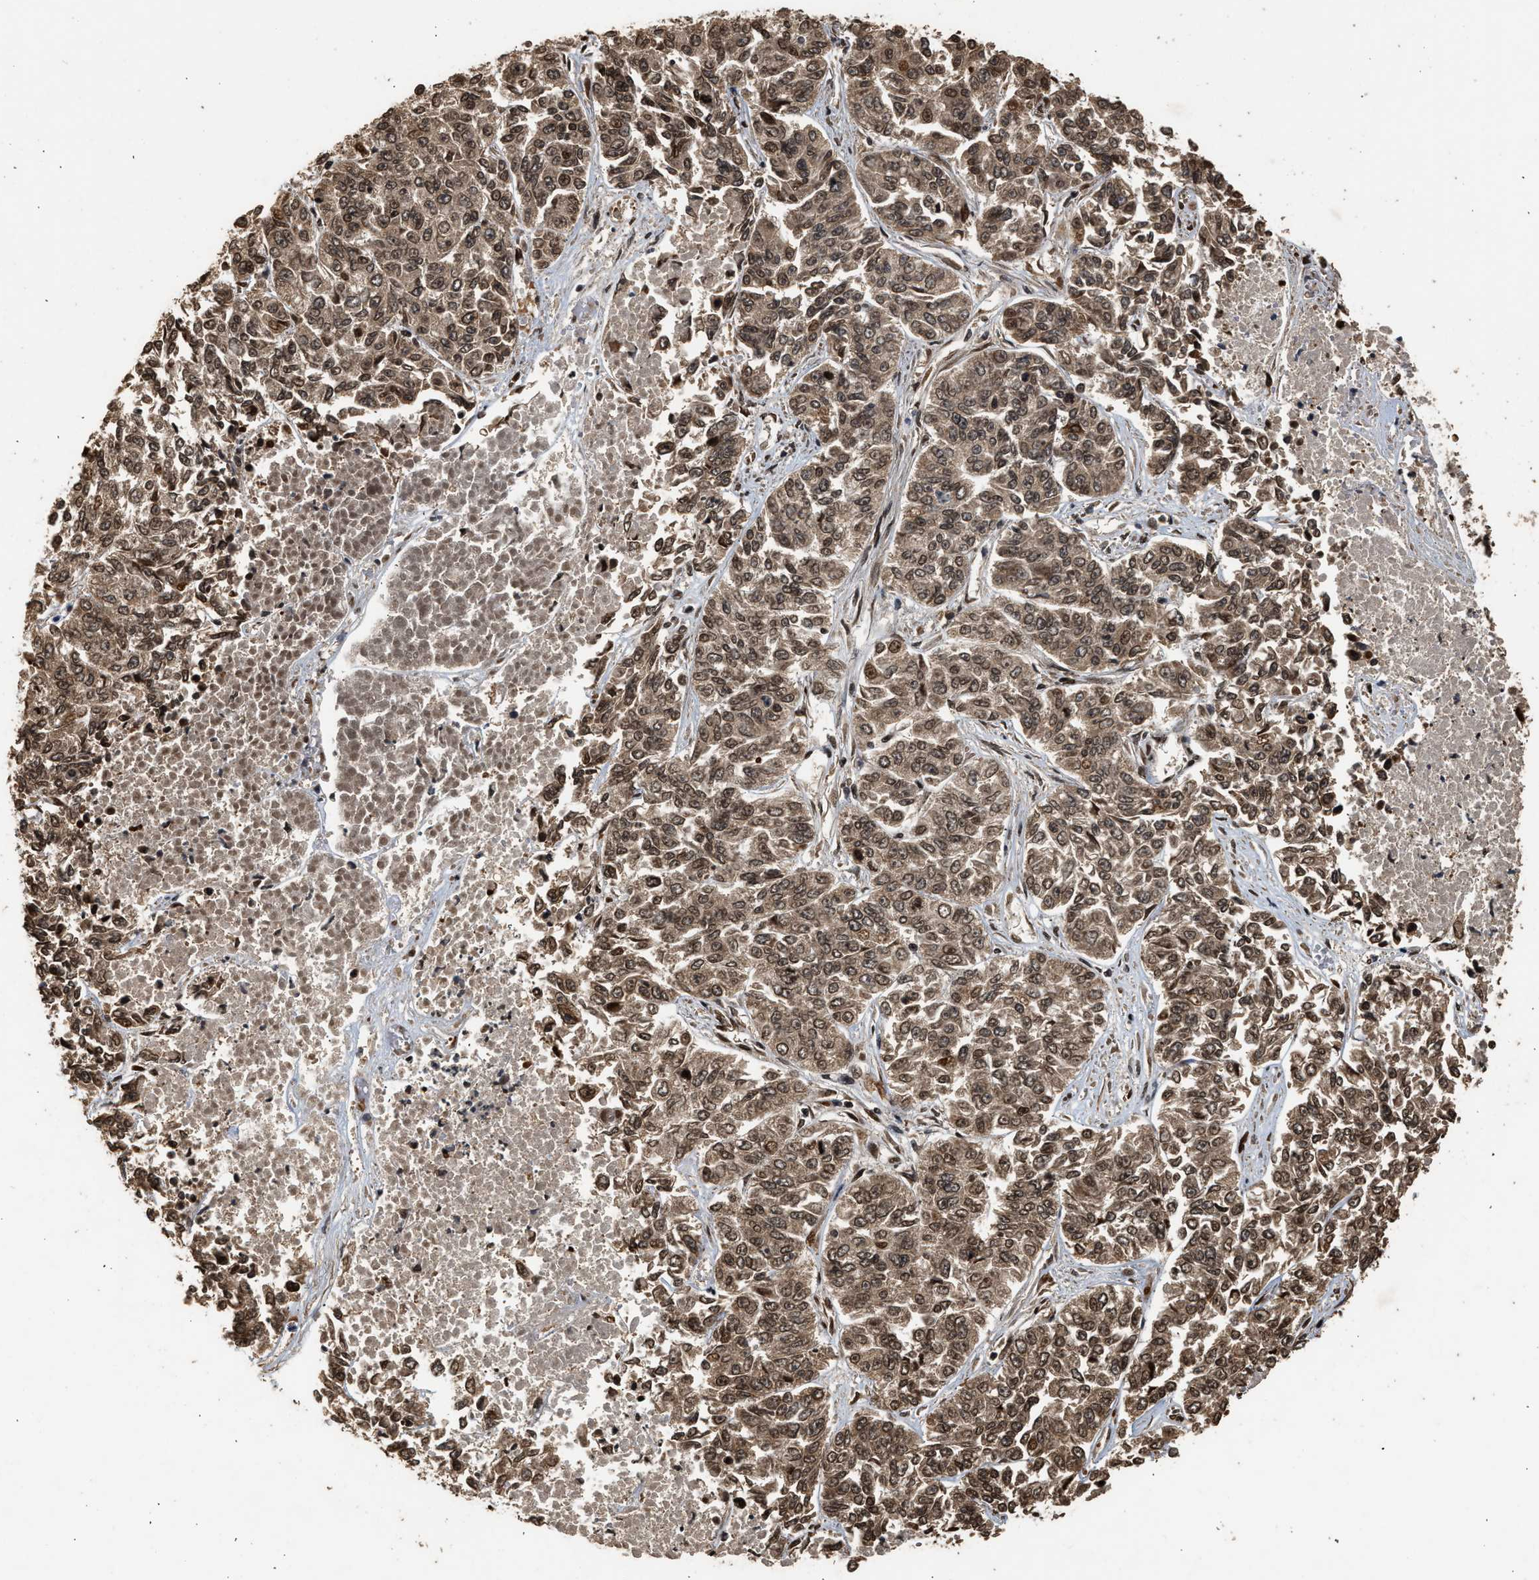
{"staining": {"intensity": "moderate", "quantity": ">75%", "location": "cytoplasmic/membranous,nuclear"}, "tissue": "lung cancer", "cell_type": "Tumor cells", "image_type": "cancer", "snomed": [{"axis": "morphology", "description": "Adenocarcinoma, NOS"}, {"axis": "topography", "description": "Lung"}], "caption": "DAB immunohistochemical staining of lung cancer exhibits moderate cytoplasmic/membranous and nuclear protein expression in approximately >75% of tumor cells.", "gene": "PPP4R3B", "patient": {"sex": "male", "age": 84}}